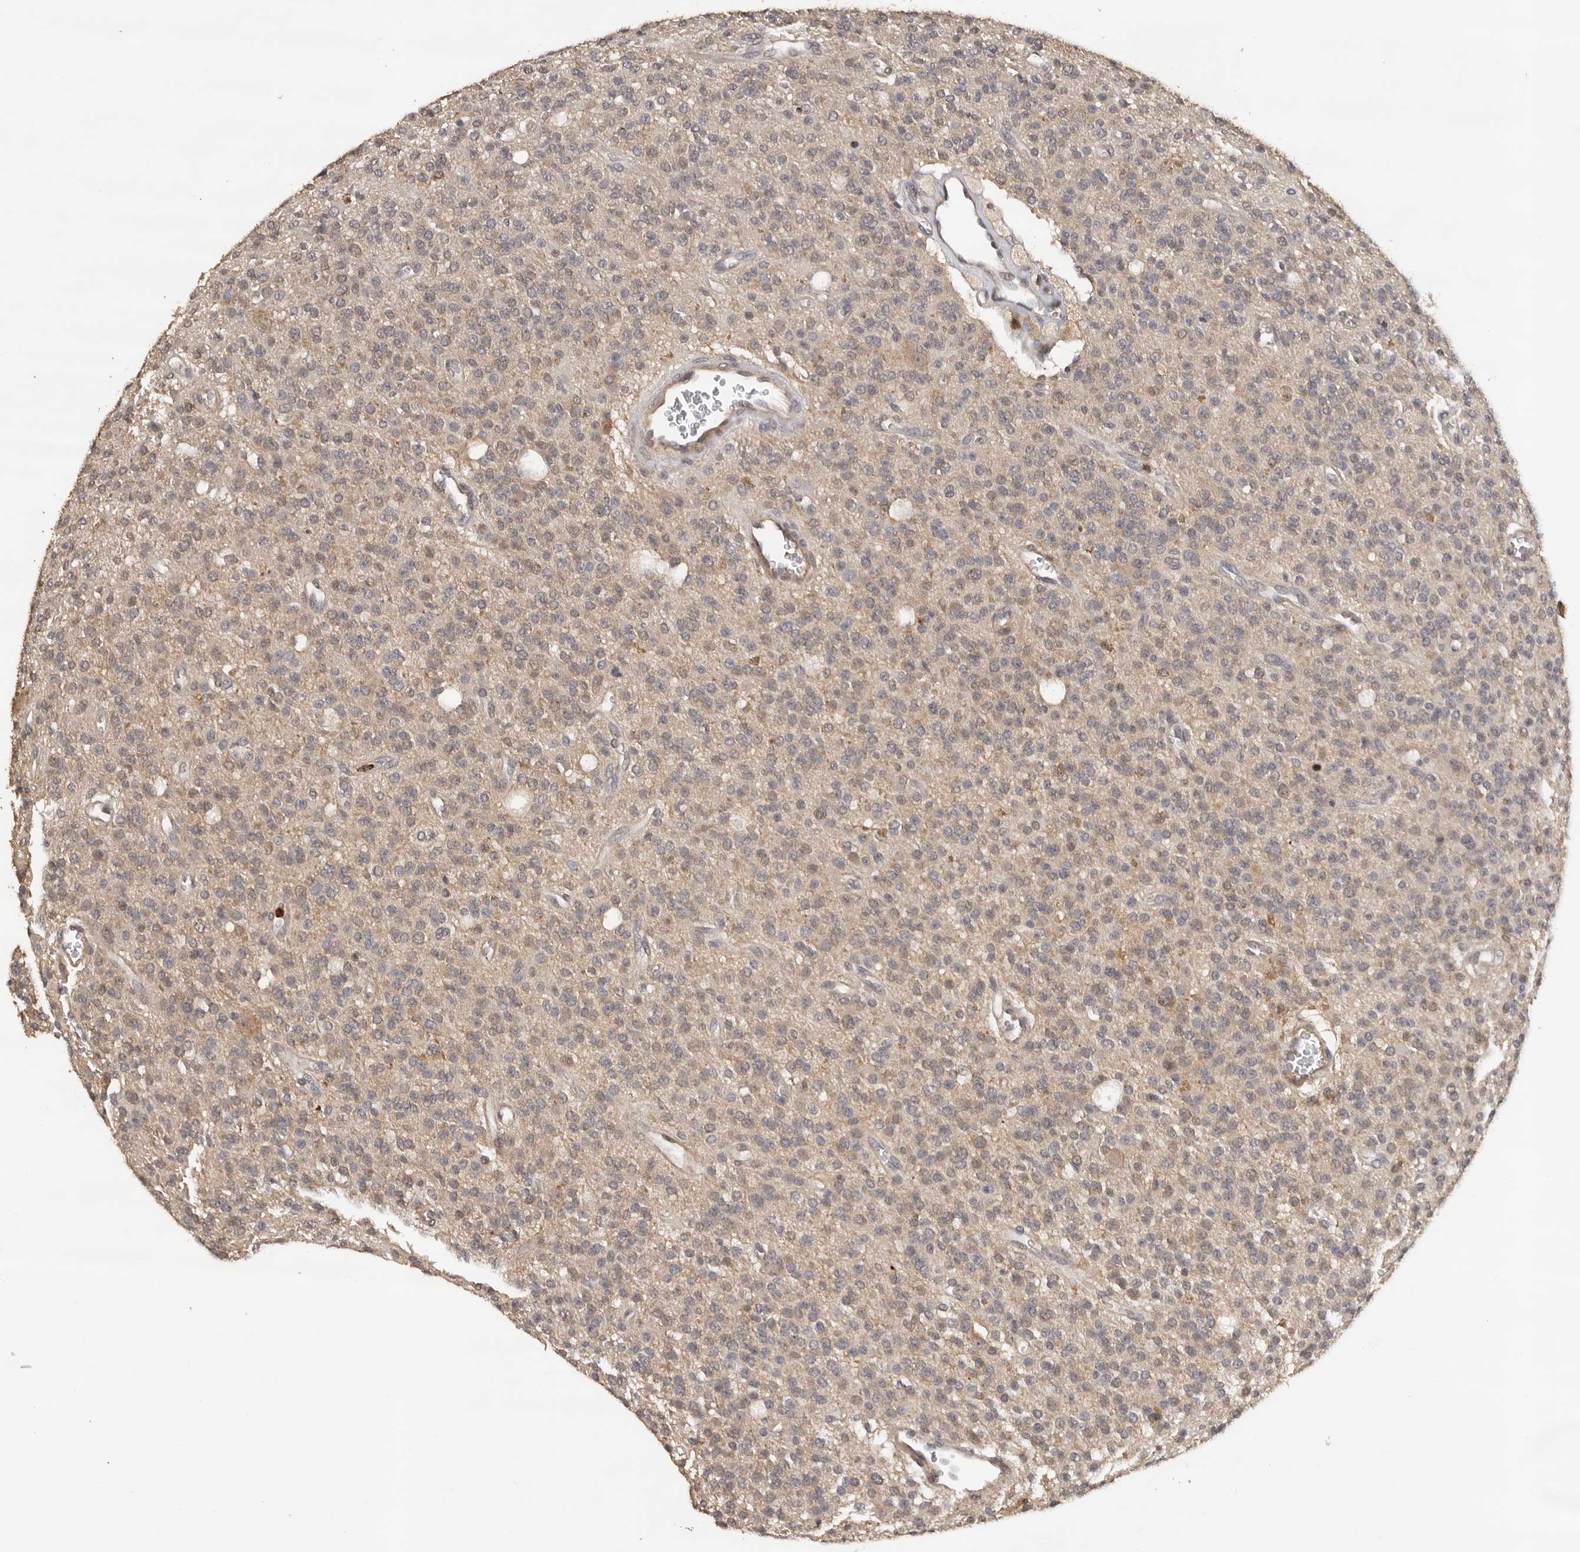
{"staining": {"intensity": "weak", "quantity": ">75%", "location": "cytoplasmic/membranous"}, "tissue": "glioma", "cell_type": "Tumor cells", "image_type": "cancer", "snomed": [{"axis": "morphology", "description": "Glioma, malignant, High grade"}, {"axis": "topography", "description": "Brain"}], "caption": "Human glioma stained with a brown dye demonstrates weak cytoplasmic/membranous positive positivity in about >75% of tumor cells.", "gene": "KIF2B", "patient": {"sex": "male", "age": 34}}